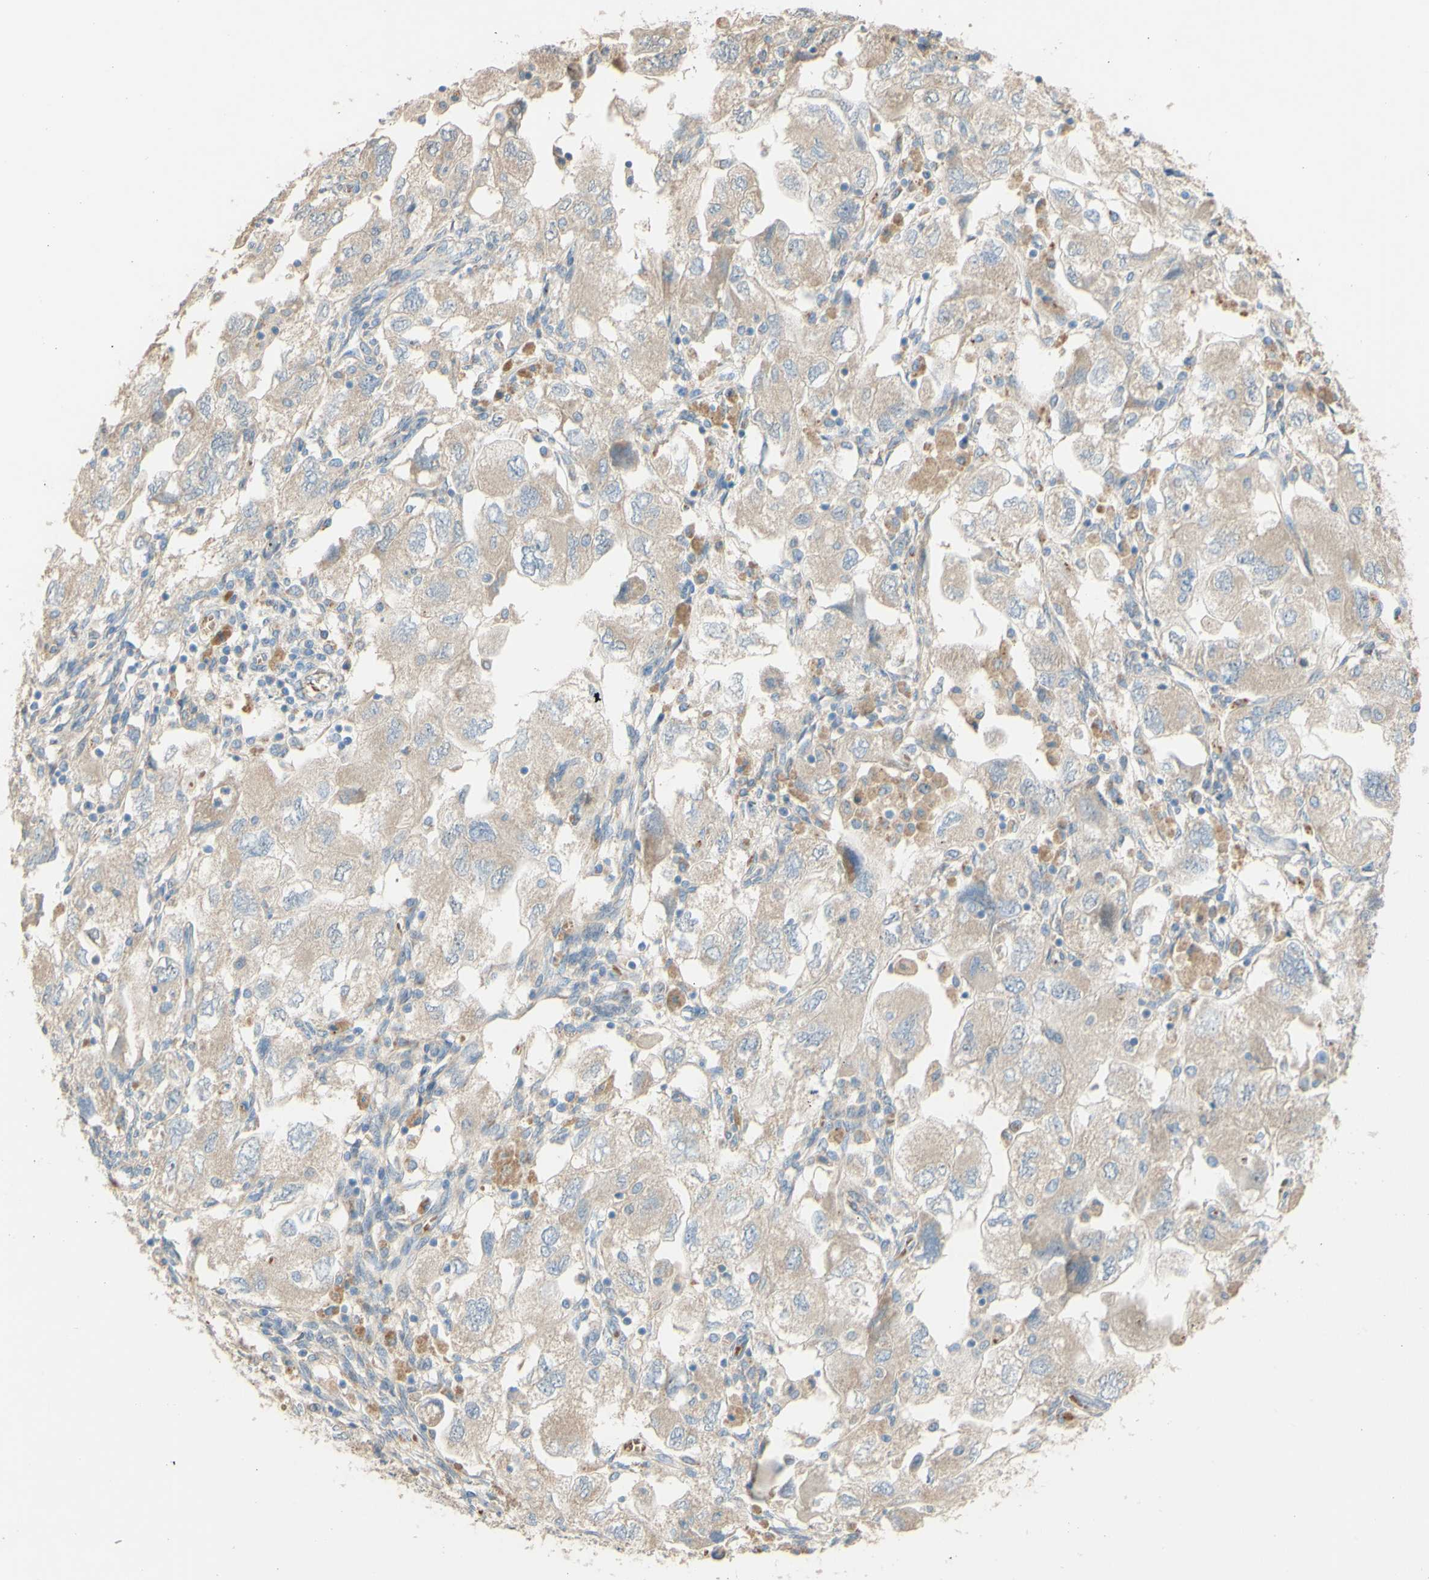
{"staining": {"intensity": "weak", "quantity": ">75%", "location": "cytoplasmic/membranous"}, "tissue": "ovarian cancer", "cell_type": "Tumor cells", "image_type": "cancer", "snomed": [{"axis": "morphology", "description": "Carcinoma, NOS"}, {"axis": "morphology", "description": "Cystadenocarcinoma, serous, NOS"}, {"axis": "topography", "description": "Ovary"}], "caption": "This is a photomicrograph of immunohistochemistry (IHC) staining of ovarian serous cystadenocarcinoma, which shows weak staining in the cytoplasmic/membranous of tumor cells.", "gene": "DKK3", "patient": {"sex": "female", "age": 69}}